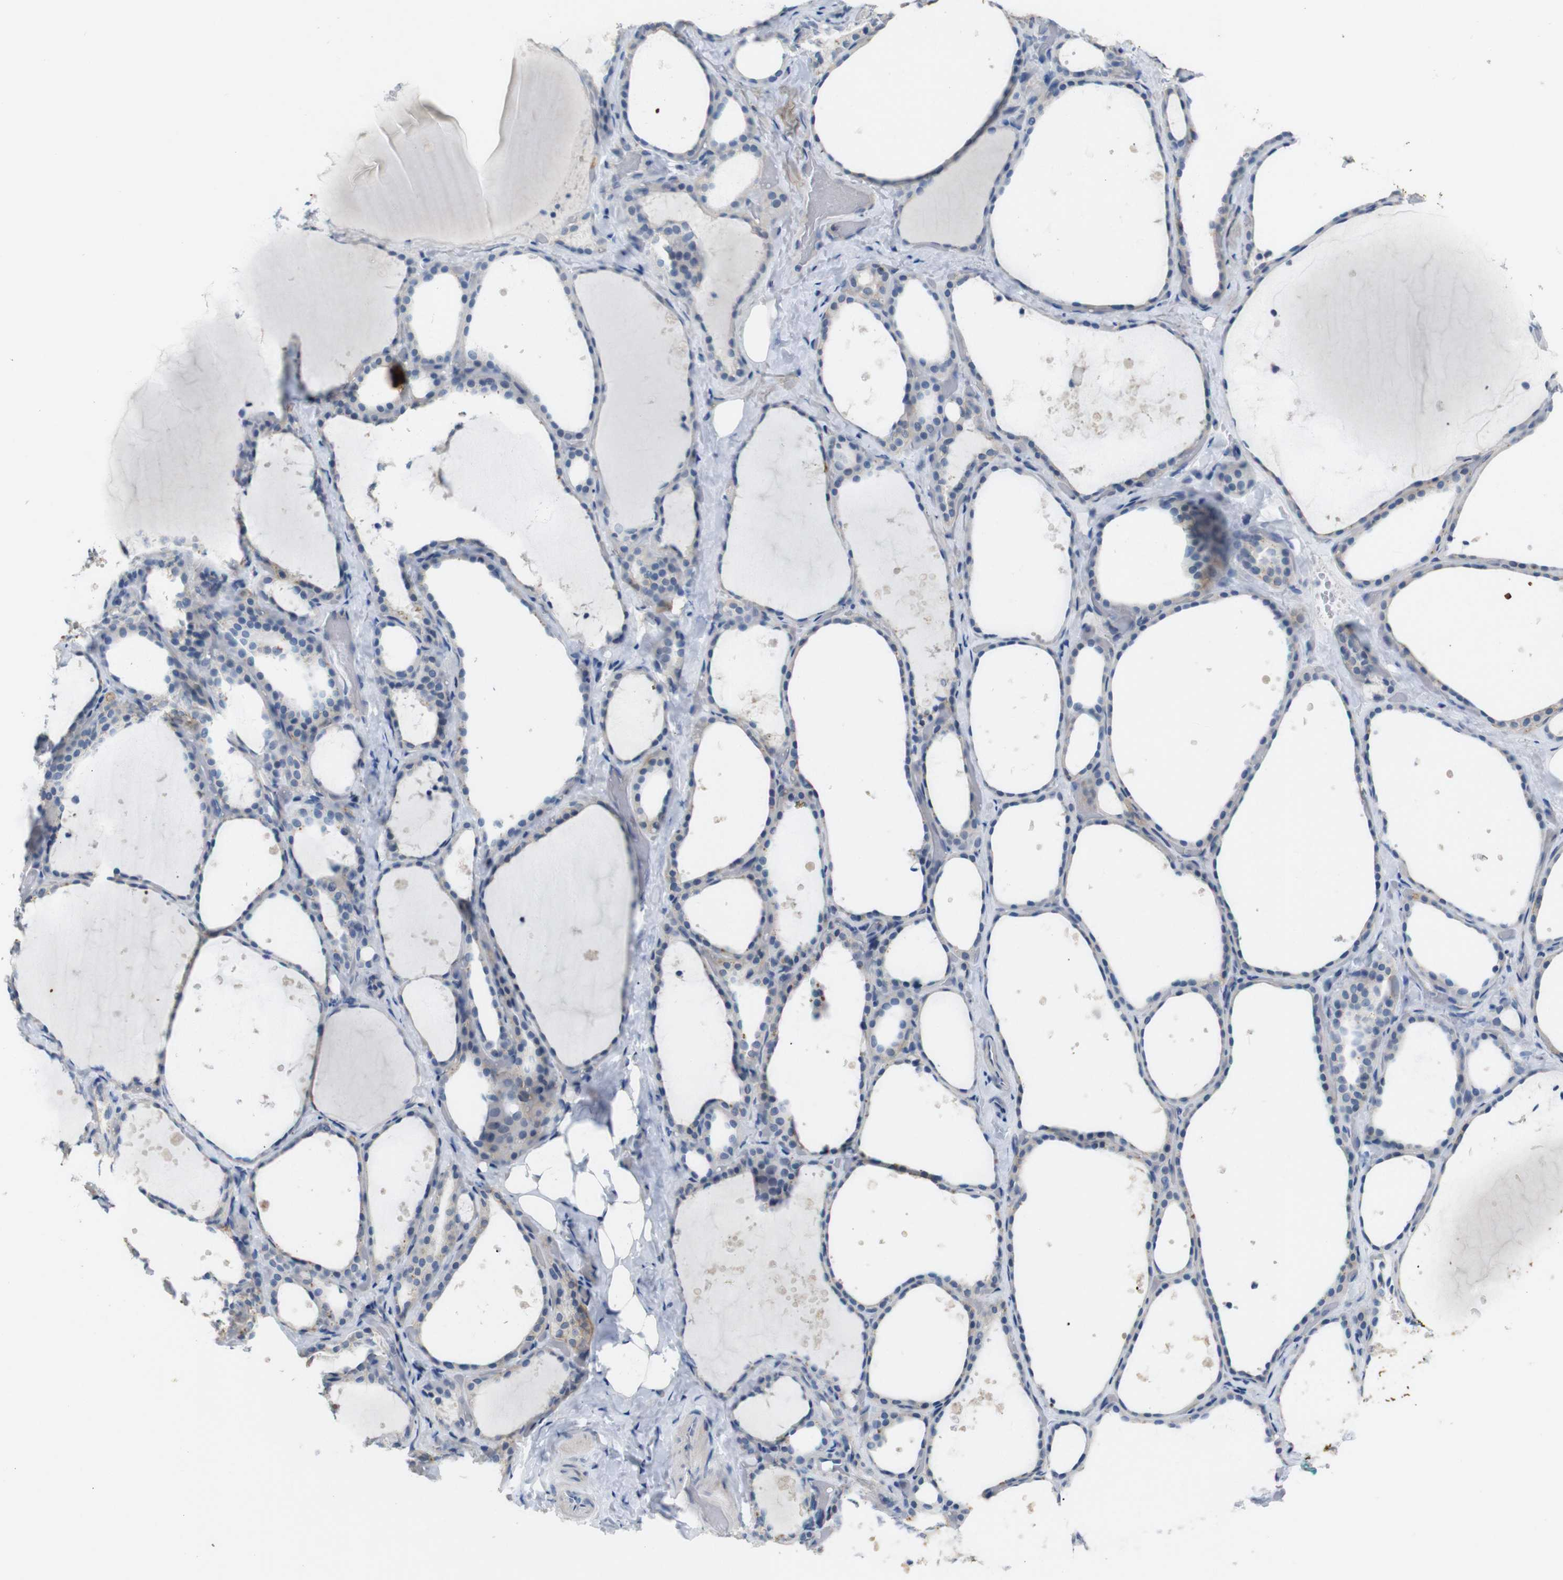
{"staining": {"intensity": "negative", "quantity": "none", "location": "none"}, "tissue": "thyroid gland", "cell_type": "Glandular cells", "image_type": "normal", "snomed": [{"axis": "morphology", "description": "Normal tissue, NOS"}, {"axis": "topography", "description": "Thyroid gland"}], "caption": "Micrograph shows no protein expression in glandular cells of normal thyroid gland. Nuclei are stained in blue.", "gene": "CHRM5", "patient": {"sex": "female", "age": 44}}